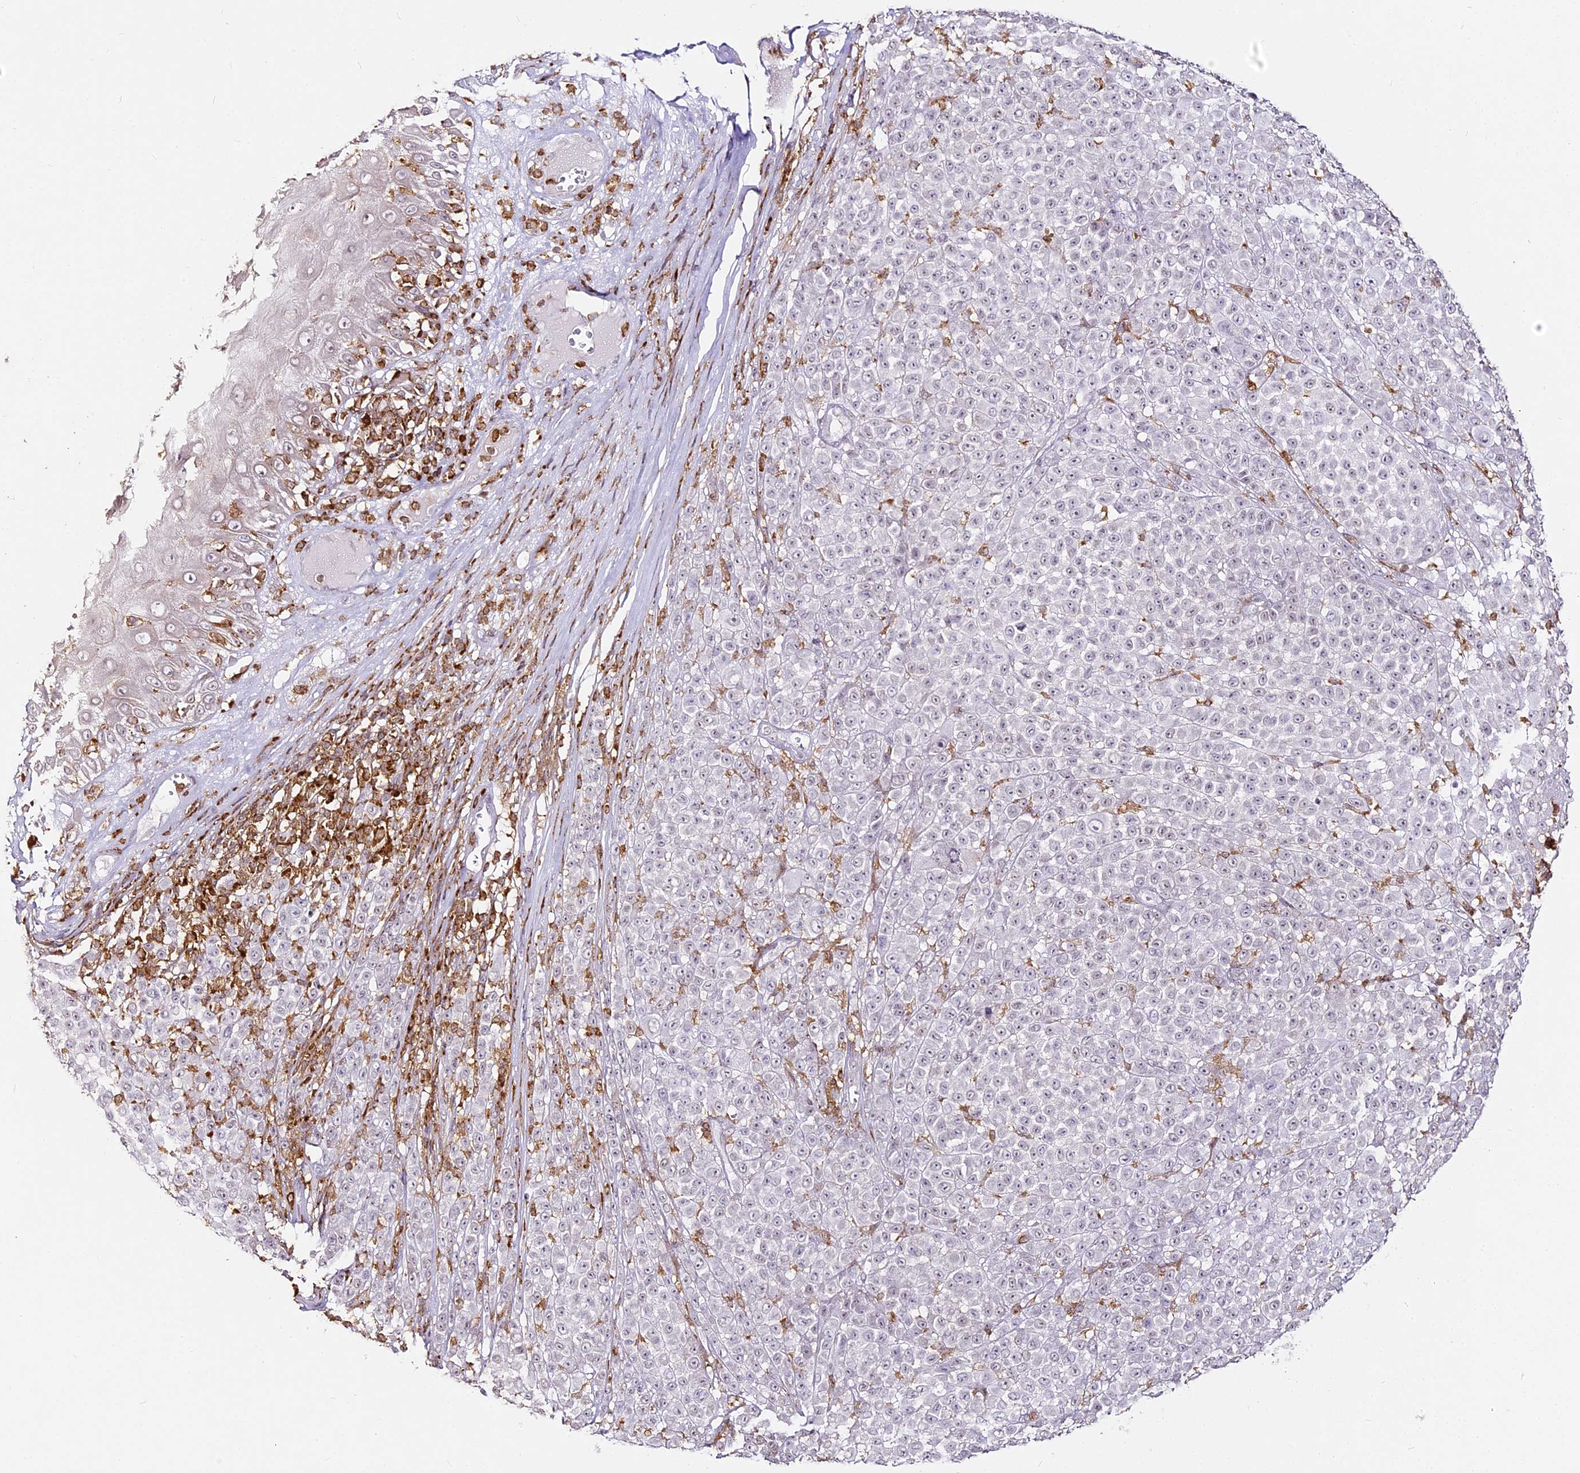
{"staining": {"intensity": "negative", "quantity": "none", "location": "none"}, "tissue": "melanoma", "cell_type": "Tumor cells", "image_type": "cancer", "snomed": [{"axis": "morphology", "description": "Malignant melanoma, NOS"}, {"axis": "topography", "description": "Skin"}], "caption": "Immunohistochemistry (IHC) image of malignant melanoma stained for a protein (brown), which exhibits no expression in tumor cells.", "gene": "DOCK2", "patient": {"sex": "female", "age": 94}}